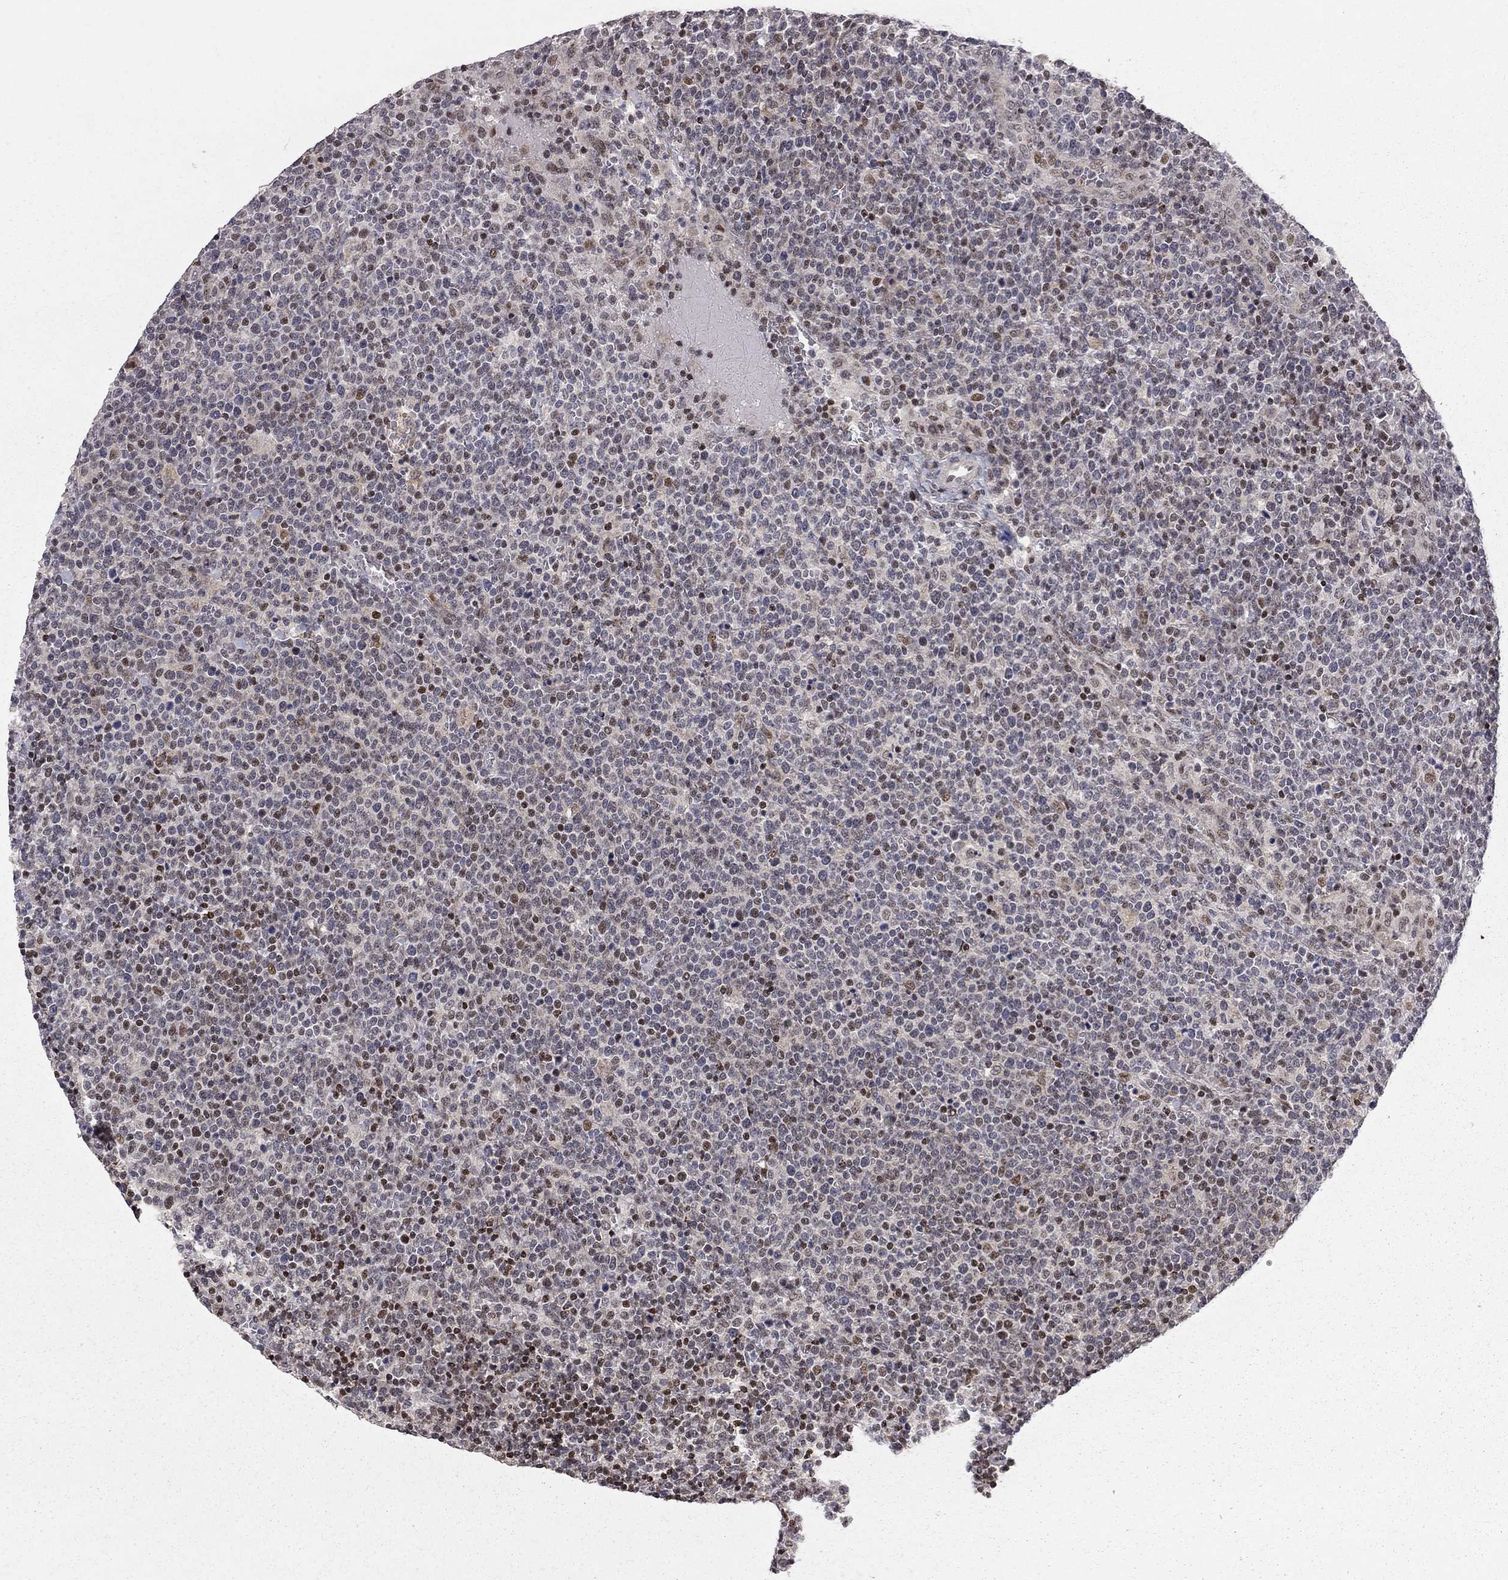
{"staining": {"intensity": "moderate", "quantity": "25%-75%", "location": "nuclear"}, "tissue": "lymphoma", "cell_type": "Tumor cells", "image_type": "cancer", "snomed": [{"axis": "morphology", "description": "Malignant lymphoma, non-Hodgkin's type, High grade"}, {"axis": "topography", "description": "Lymph node"}], "caption": "Immunohistochemistry (IHC) image of neoplastic tissue: human lymphoma stained using IHC demonstrates medium levels of moderate protein expression localized specifically in the nuclear of tumor cells, appearing as a nuclear brown color.", "gene": "HDAC3", "patient": {"sex": "male", "age": 61}}